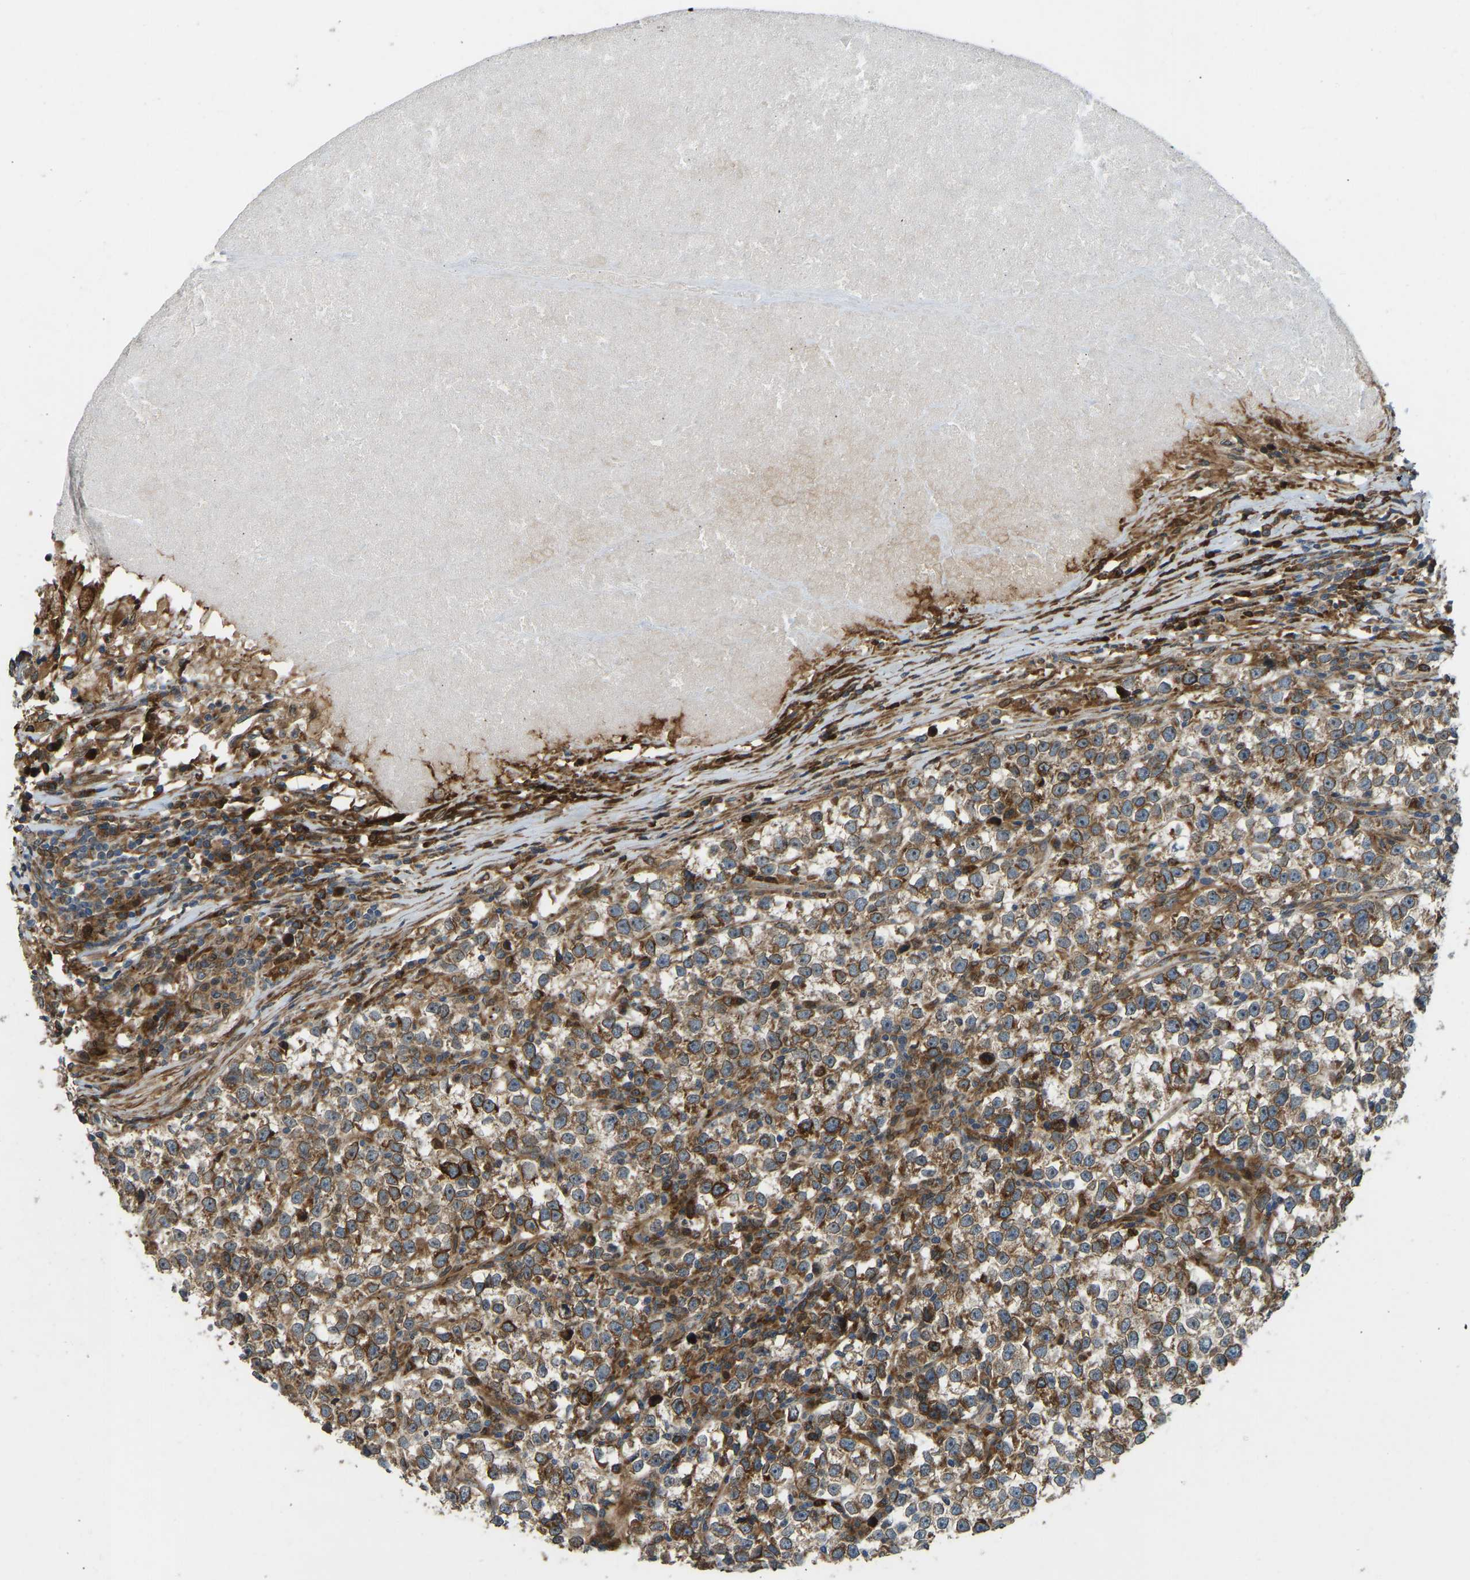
{"staining": {"intensity": "moderate", "quantity": ">75%", "location": "cytoplasmic/membranous"}, "tissue": "testis cancer", "cell_type": "Tumor cells", "image_type": "cancer", "snomed": [{"axis": "morphology", "description": "Normal tissue, NOS"}, {"axis": "morphology", "description": "Seminoma, NOS"}, {"axis": "topography", "description": "Testis"}], "caption": "Tumor cells reveal medium levels of moderate cytoplasmic/membranous positivity in approximately >75% of cells in testis seminoma.", "gene": "OS9", "patient": {"sex": "male", "age": 43}}